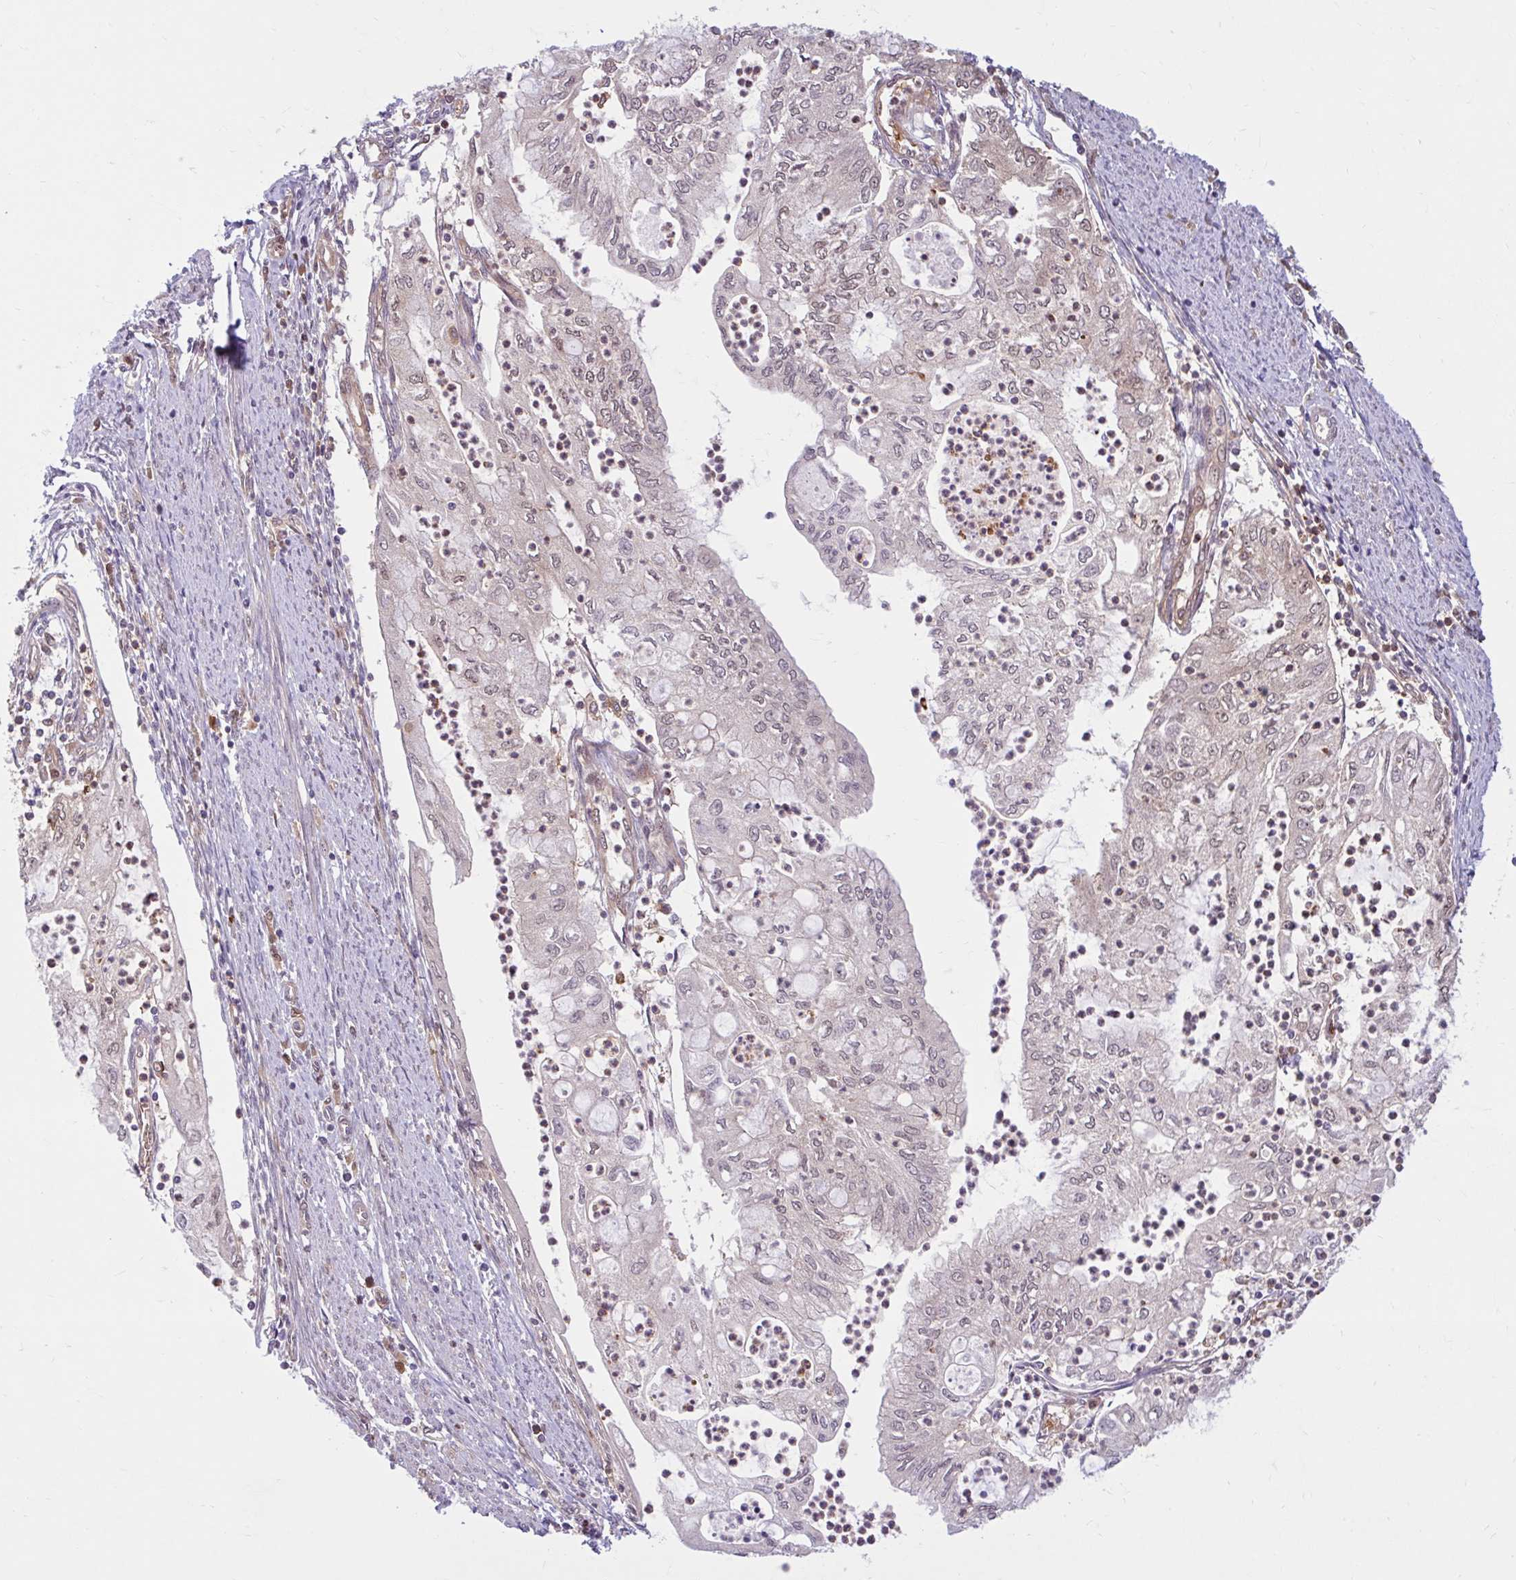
{"staining": {"intensity": "moderate", "quantity": "25%-75%", "location": "cytoplasmic/membranous,nuclear"}, "tissue": "endometrial cancer", "cell_type": "Tumor cells", "image_type": "cancer", "snomed": [{"axis": "morphology", "description": "Adenocarcinoma, NOS"}, {"axis": "topography", "description": "Endometrium"}], "caption": "About 25%-75% of tumor cells in endometrial cancer reveal moderate cytoplasmic/membranous and nuclear protein staining as visualized by brown immunohistochemical staining.", "gene": "HMBS", "patient": {"sex": "female", "age": 75}}